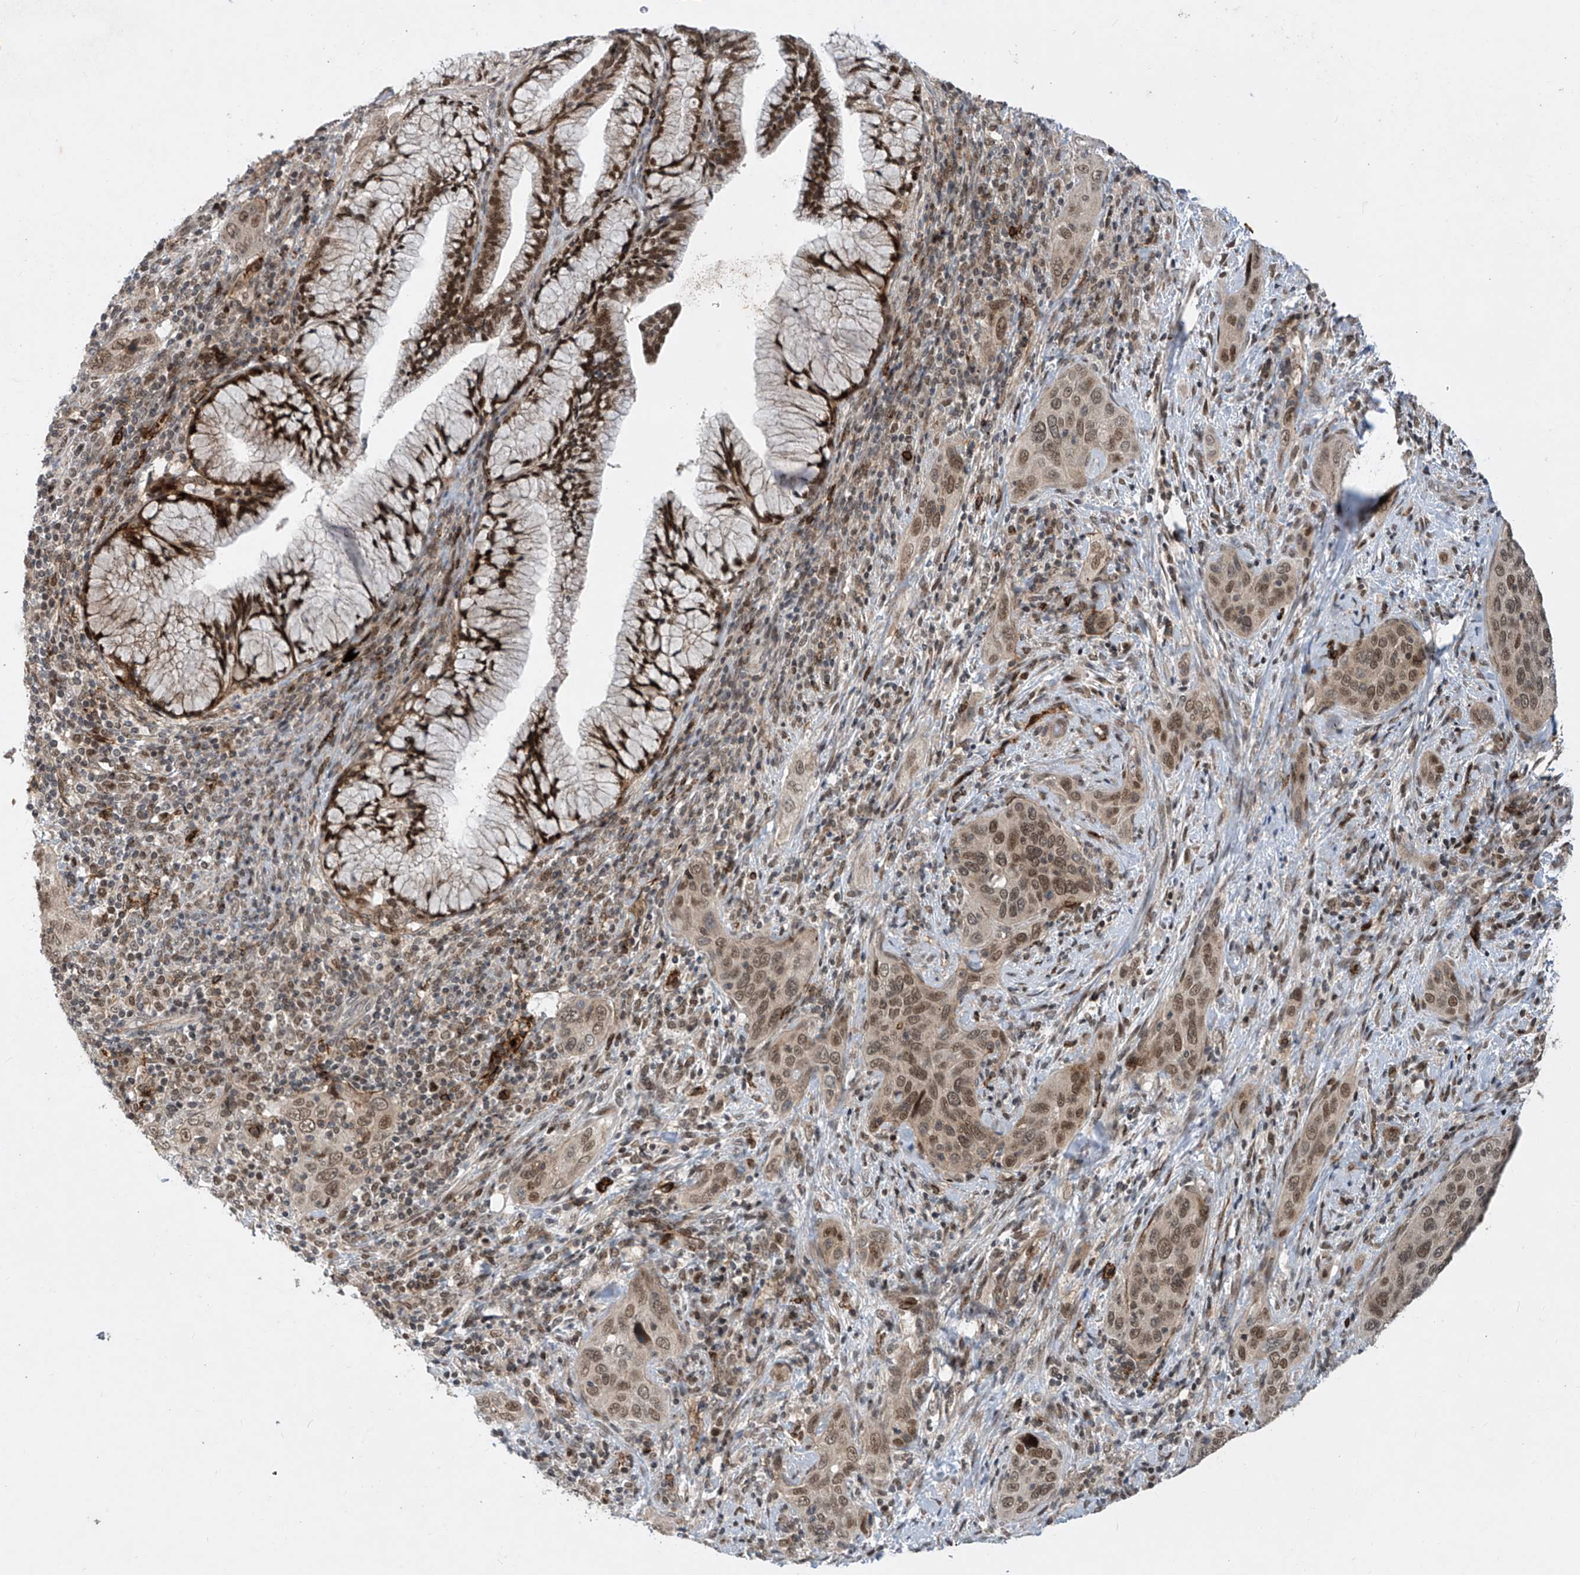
{"staining": {"intensity": "moderate", "quantity": ">75%", "location": "nuclear"}, "tissue": "cervical cancer", "cell_type": "Tumor cells", "image_type": "cancer", "snomed": [{"axis": "morphology", "description": "Squamous cell carcinoma, NOS"}, {"axis": "topography", "description": "Cervix"}], "caption": "Cervical cancer was stained to show a protein in brown. There is medium levels of moderate nuclear expression in approximately >75% of tumor cells.", "gene": "LAGE3", "patient": {"sex": "female", "age": 60}}